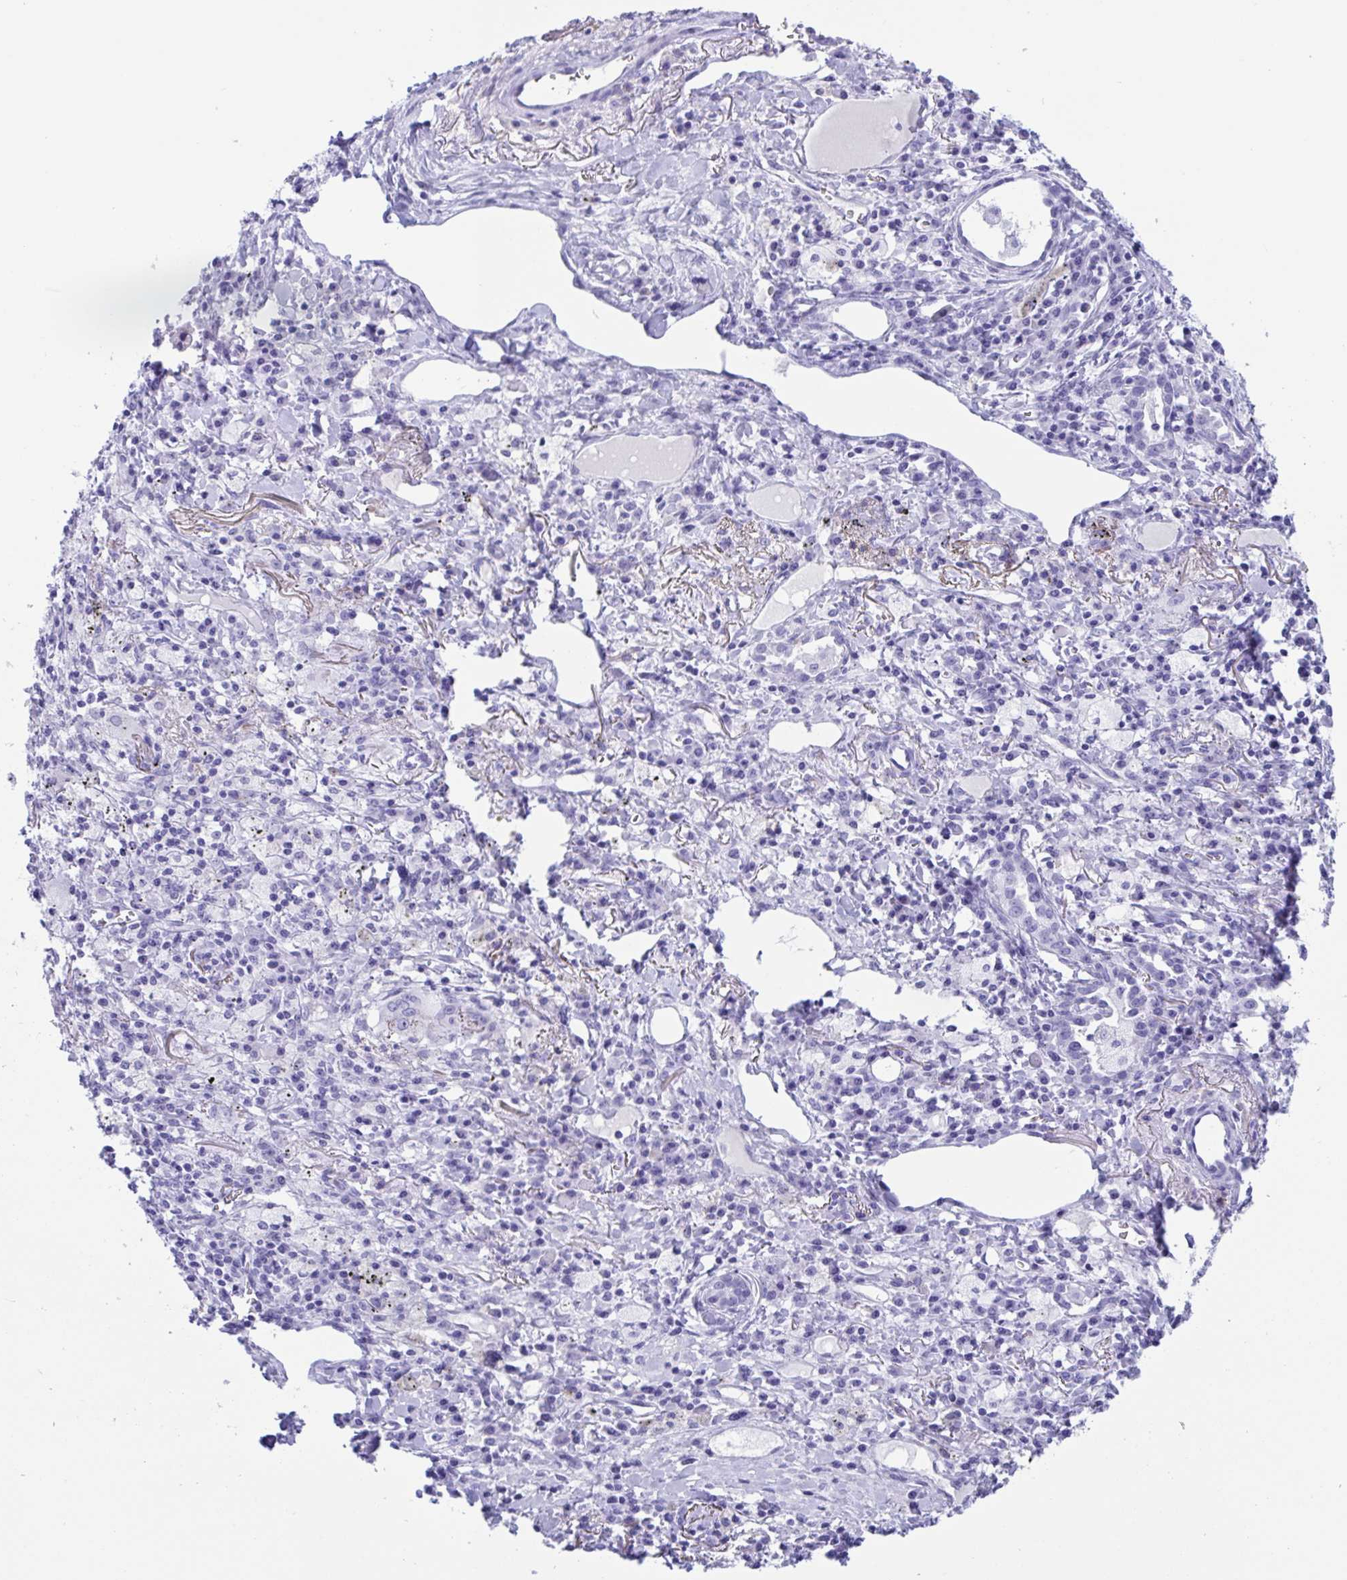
{"staining": {"intensity": "negative", "quantity": "none", "location": "none"}, "tissue": "lung cancer", "cell_type": "Tumor cells", "image_type": "cancer", "snomed": [{"axis": "morphology", "description": "Squamous cell carcinoma, NOS"}, {"axis": "topography", "description": "Lung"}], "caption": "DAB immunohistochemical staining of squamous cell carcinoma (lung) demonstrates no significant expression in tumor cells.", "gene": "ZNF850", "patient": {"sex": "male", "age": 74}}